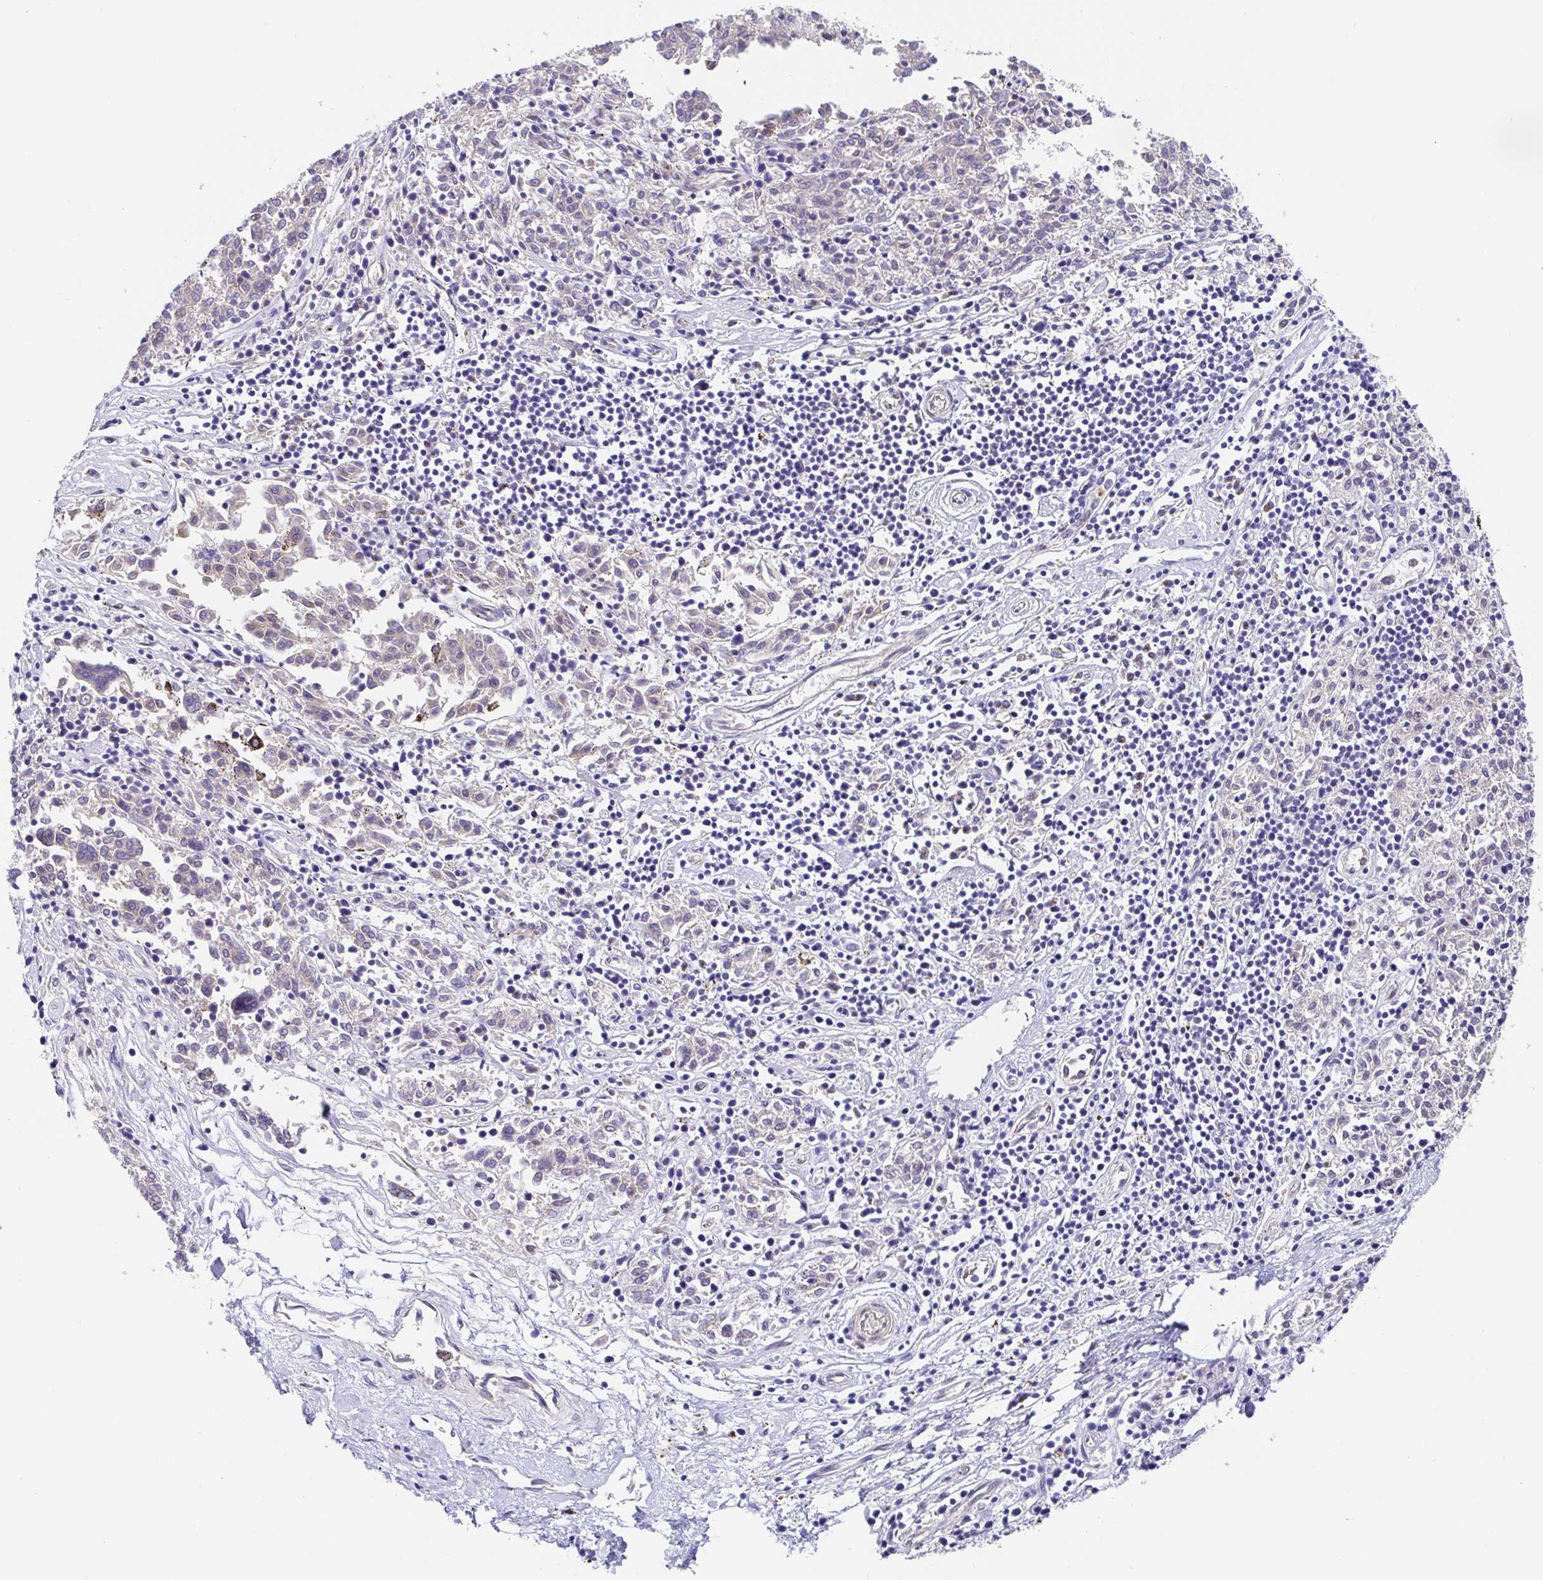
{"staining": {"intensity": "negative", "quantity": "none", "location": "none"}, "tissue": "melanoma", "cell_type": "Tumor cells", "image_type": "cancer", "snomed": [{"axis": "morphology", "description": "Malignant melanoma, NOS"}, {"axis": "topography", "description": "Skin"}], "caption": "There is no significant positivity in tumor cells of malignant melanoma. (IHC, brightfield microscopy, high magnification).", "gene": "GOLGA1", "patient": {"sex": "female", "age": 72}}